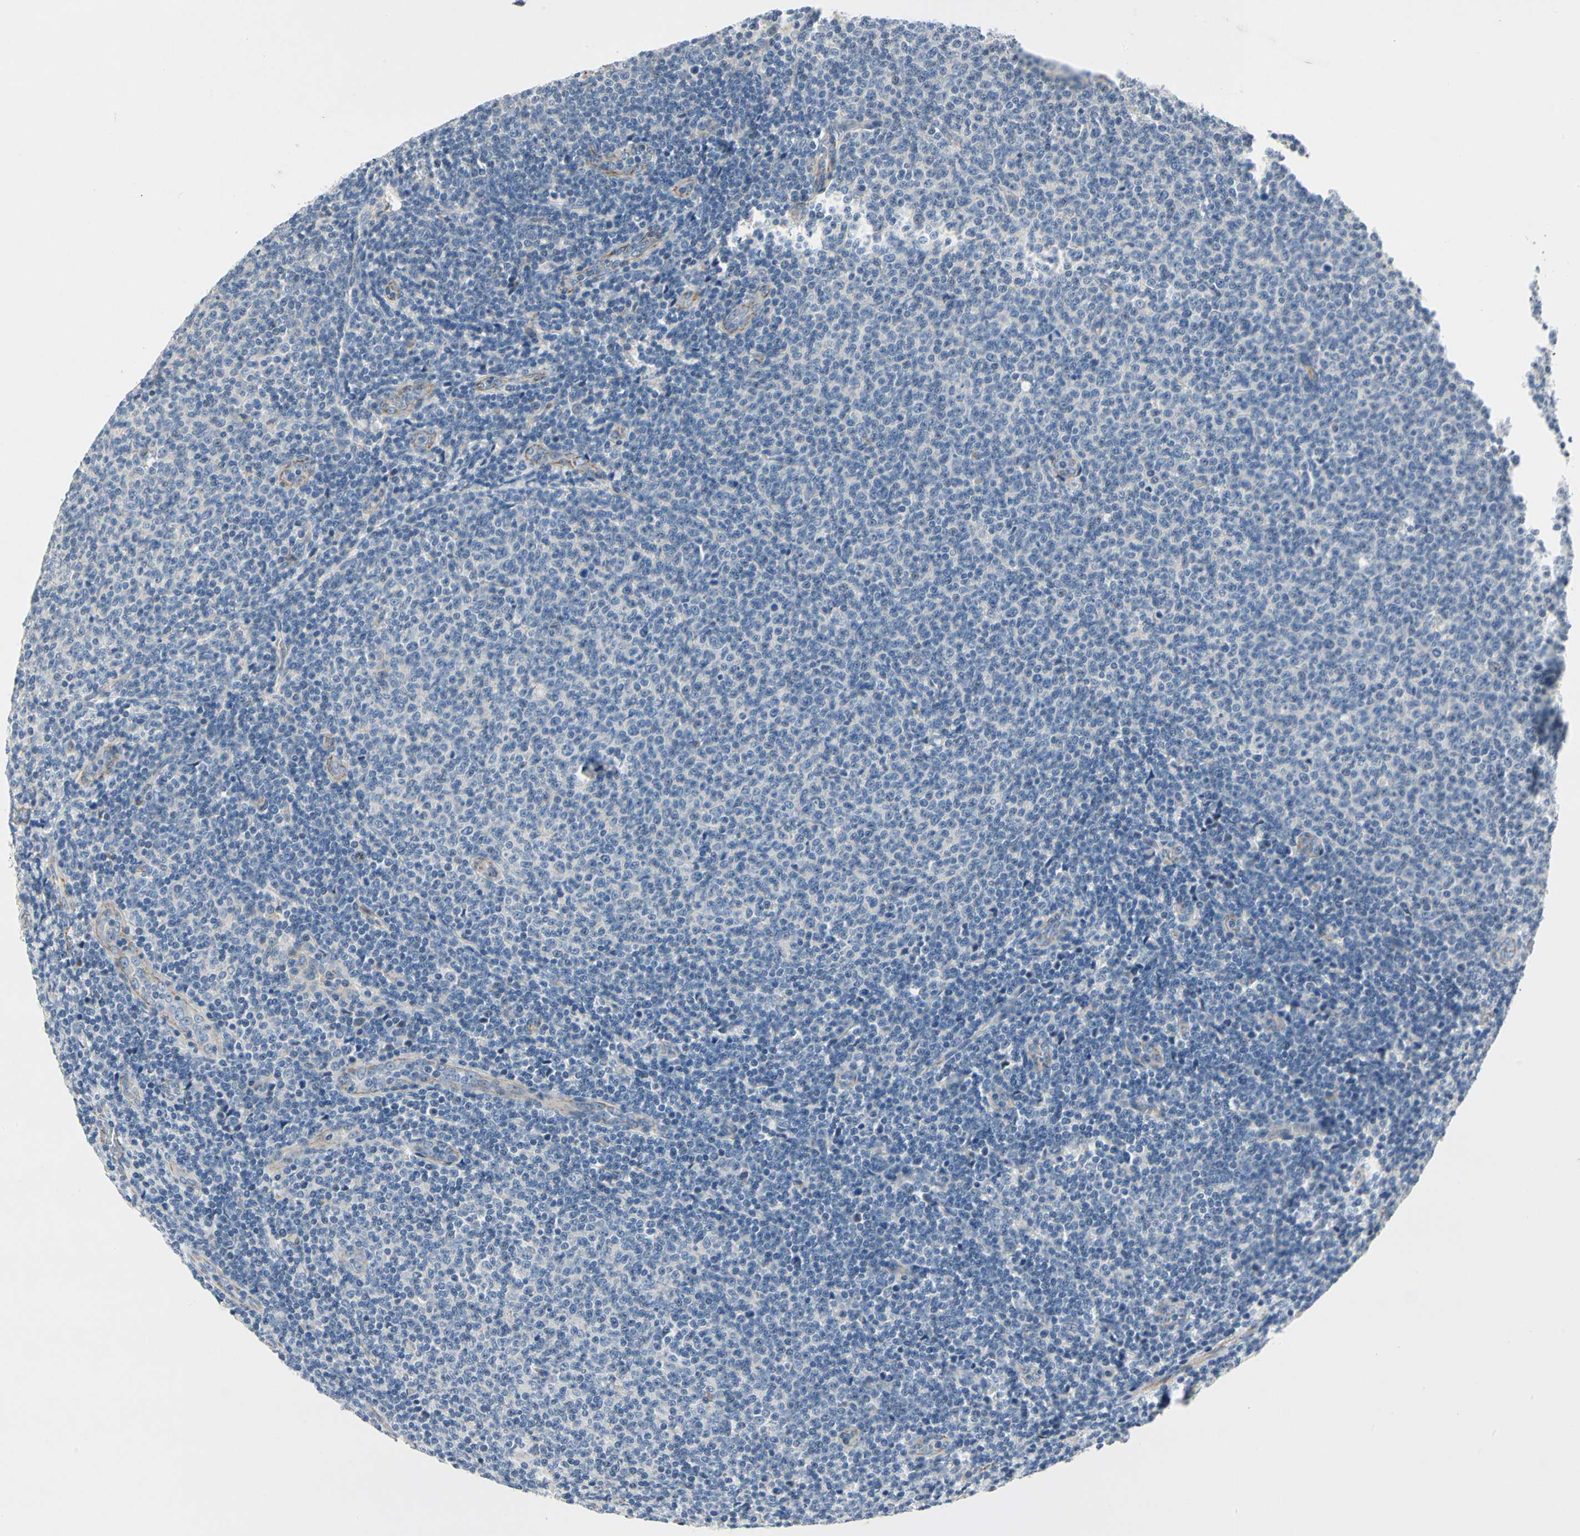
{"staining": {"intensity": "negative", "quantity": "none", "location": "none"}, "tissue": "lymphoma", "cell_type": "Tumor cells", "image_type": "cancer", "snomed": [{"axis": "morphology", "description": "Malignant lymphoma, non-Hodgkin's type, Low grade"}, {"axis": "topography", "description": "Lymph node"}], "caption": "Protein analysis of lymphoma shows no significant staining in tumor cells.", "gene": "LGR6", "patient": {"sex": "male", "age": 66}}